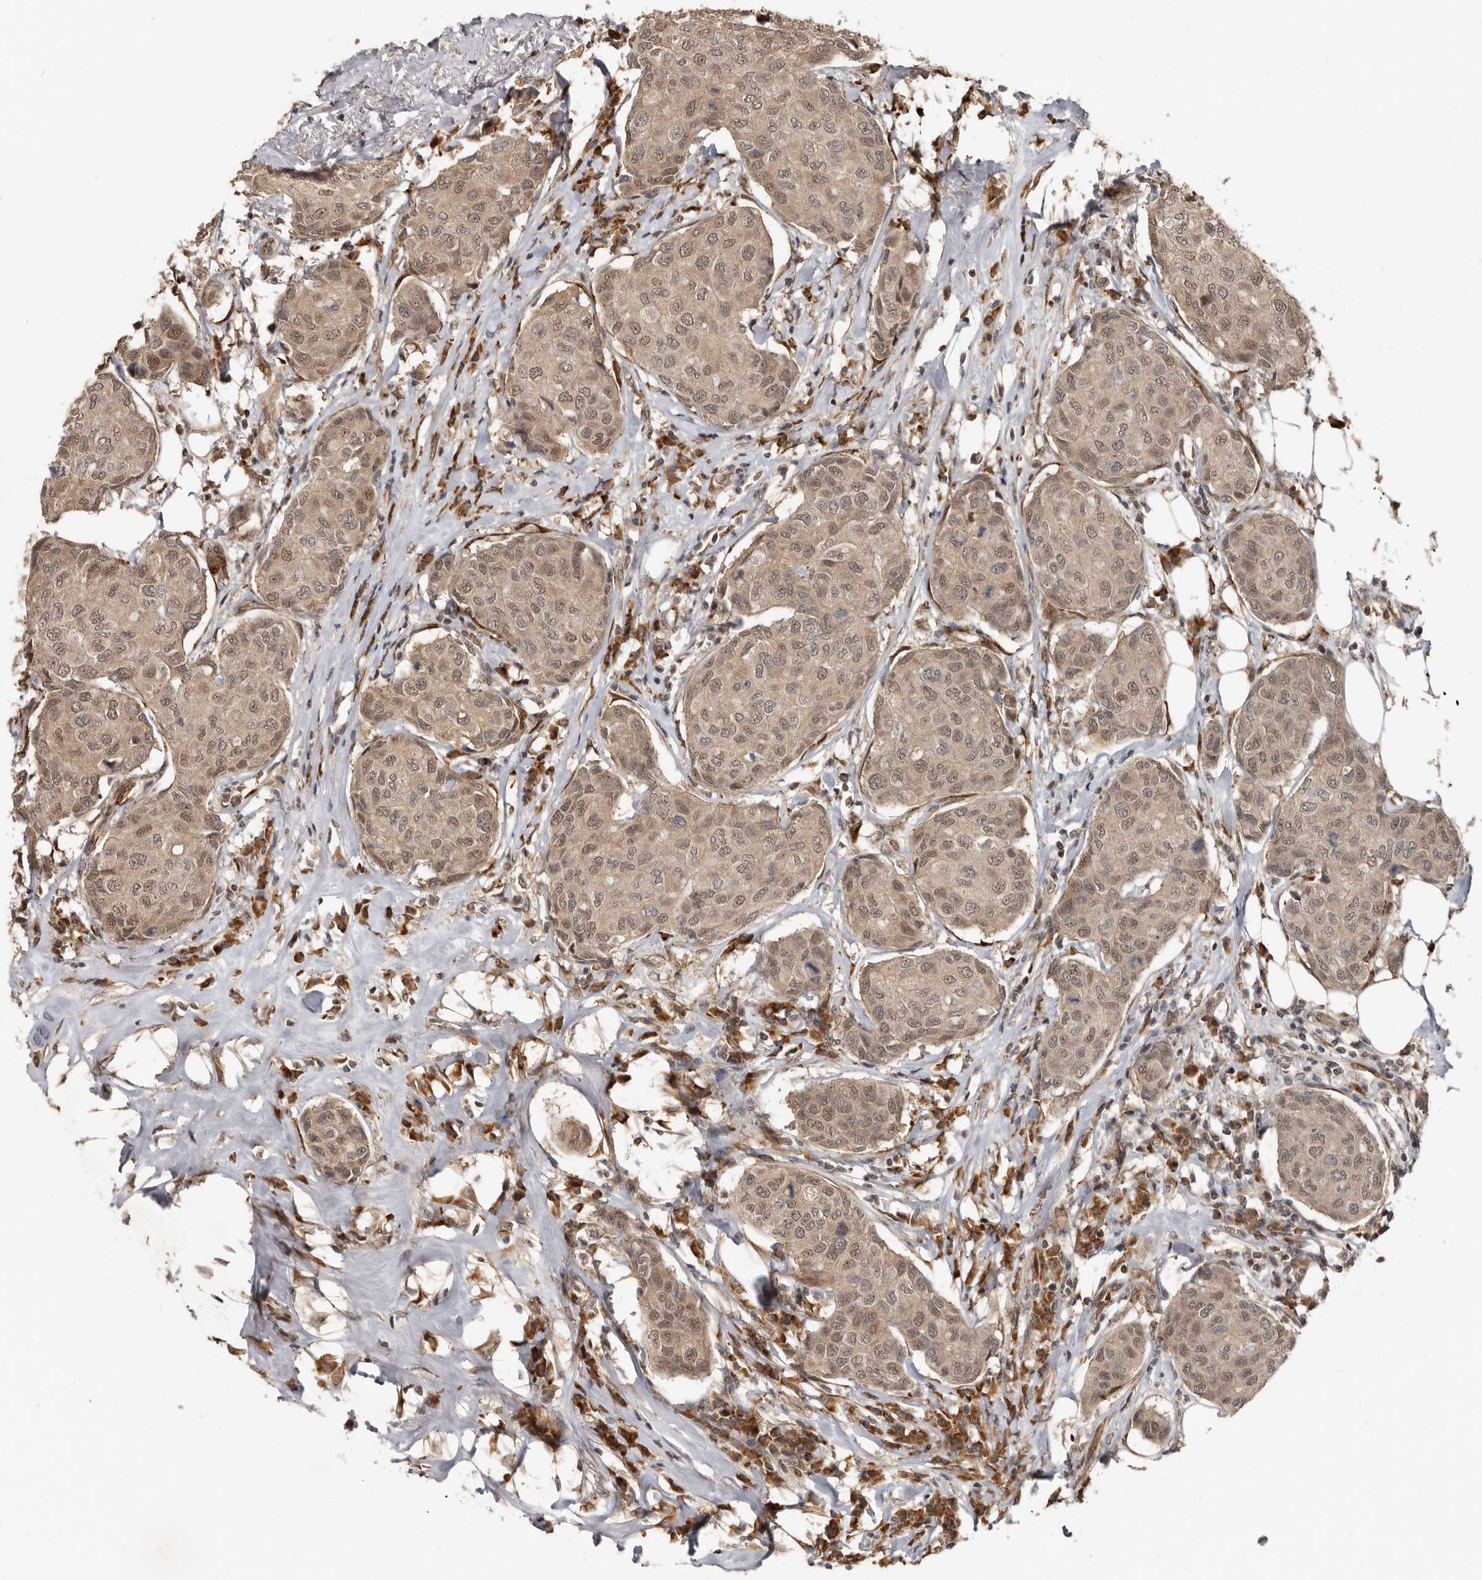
{"staining": {"intensity": "moderate", "quantity": ">75%", "location": "cytoplasmic/membranous,nuclear"}, "tissue": "breast cancer", "cell_type": "Tumor cells", "image_type": "cancer", "snomed": [{"axis": "morphology", "description": "Duct carcinoma"}, {"axis": "topography", "description": "Breast"}], "caption": "This image demonstrates breast intraductal carcinoma stained with immunohistochemistry to label a protein in brown. The cytoplasmic/membranous and nuclear of tumor cells show moderate positivity for the protein. Nuclei are counter-stained blue.", "gene": "LRGUK", "patient": {"sex": "female", "age": 80}}